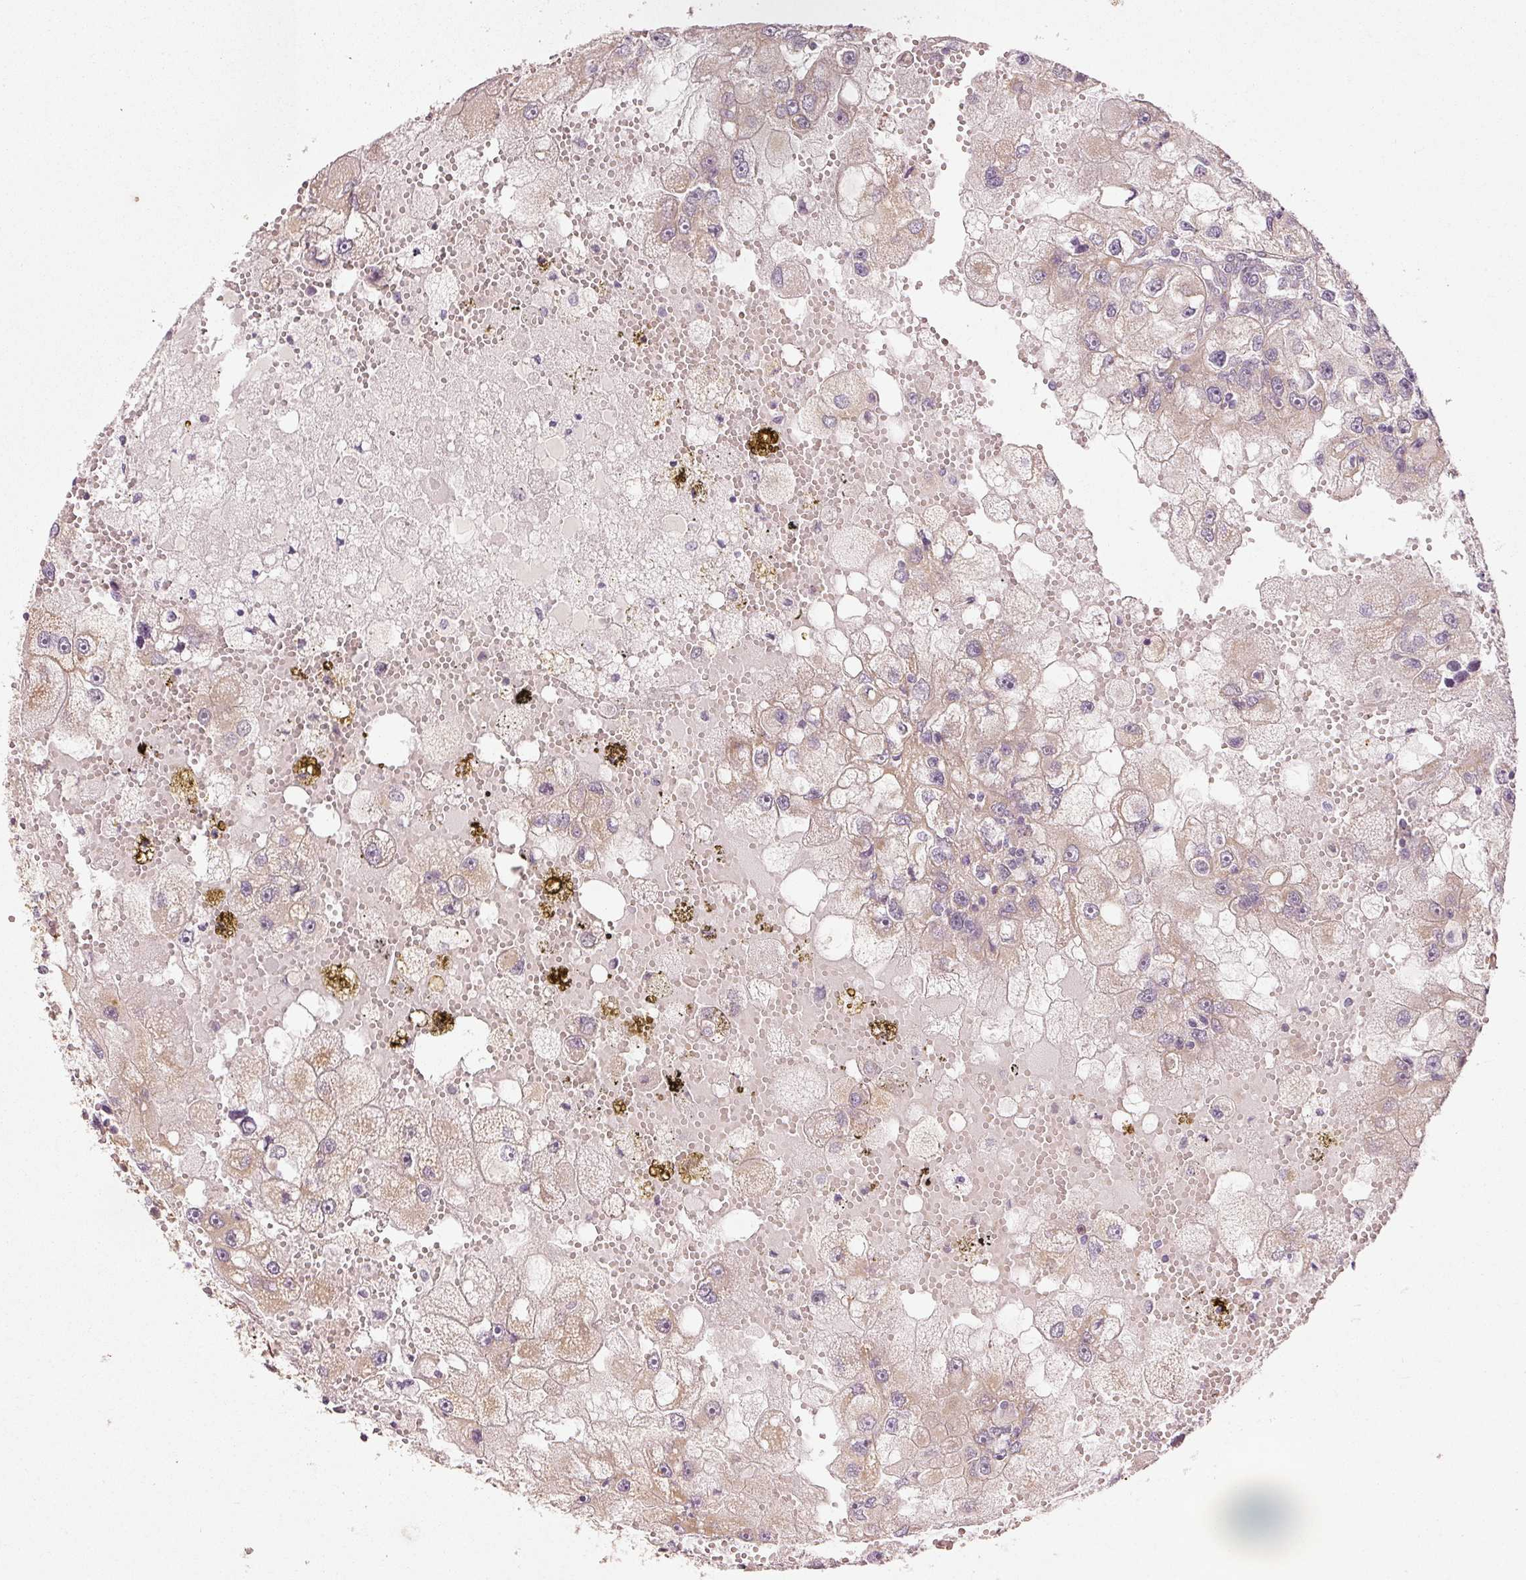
{"staining": {"intensity": "weak", "quantity": "<25%", "location": "cytoplasmic/membranous"}, "tissue": "renal cancer", "cell_type": "Tumor cells", "image_type": "cancer", "snomed": [{"axis": "morphology", "description": "Adenocarcinoma, NOS"}, {"axis": "topography", "description": "Kidney"}], "caption": "Immunohistochemistry histopathology image of neoplastic tissue: renal cancer (adenocarcinoma) stained with DAB (3,3'-diaminobenzidine) exhibits no significant protein staining in tumor cells.", "gene": "ARHGAP22", "patient": {"sex": "male", "age": 63}}